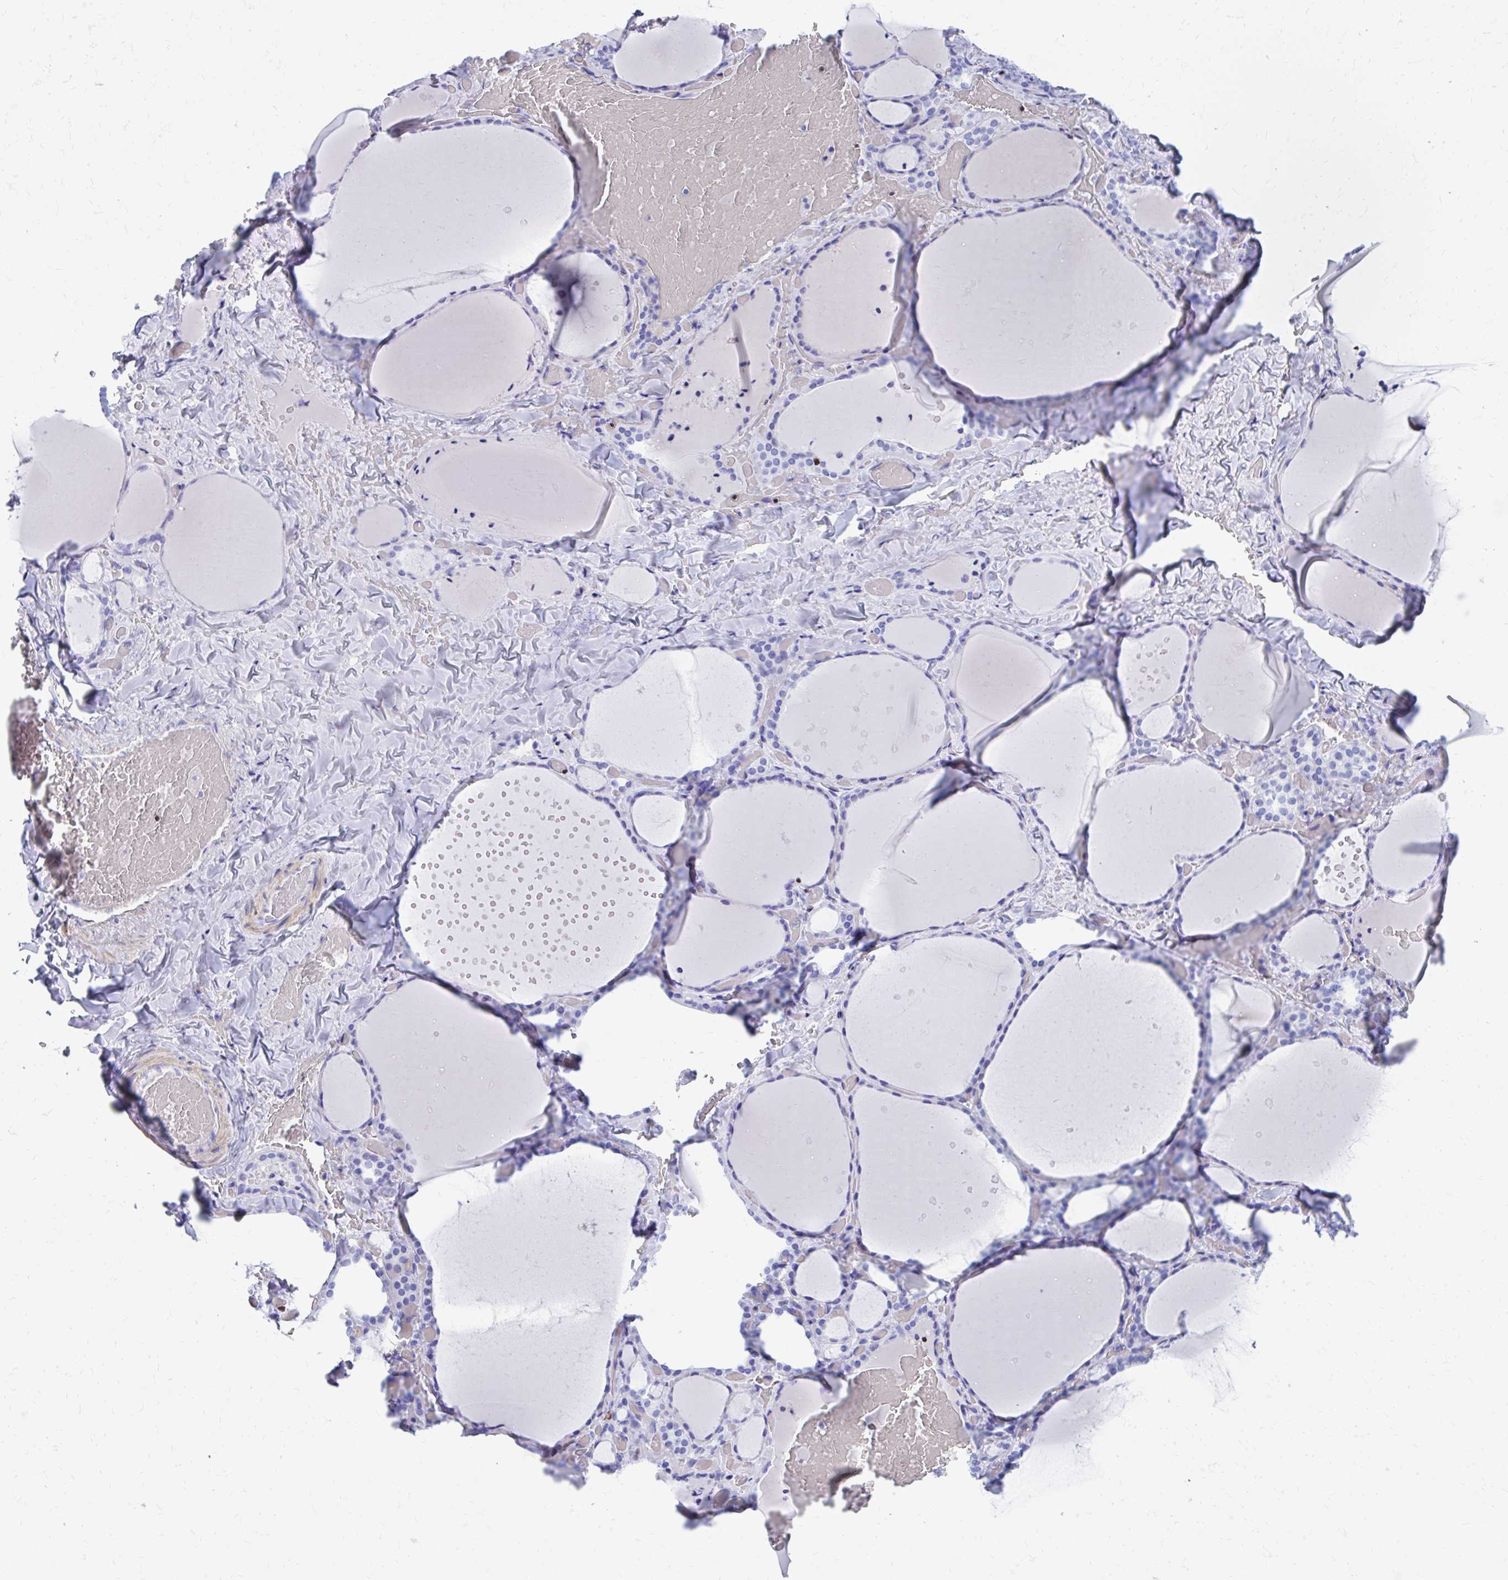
{"staining": {"intensity": "negative", "quantity": "none", "location": "none"}, "tissue": "thyroid gland", "cell_type": "Glandular cells", "image_type": "normal", "snomed": [{"axis": "morphology", "description": "Normal tissue, NOS"}, {"axis": "topography", "description": "Thyroid gland"}], "caption": "IHC of benign thyroid gland demonstrates no staining in glandular cells. (DAB immunohistochemistry (IHC) with hematoxylin counter stain).", "gene": "RUNX3", "patient": {"sex": "female", "age": 36}}